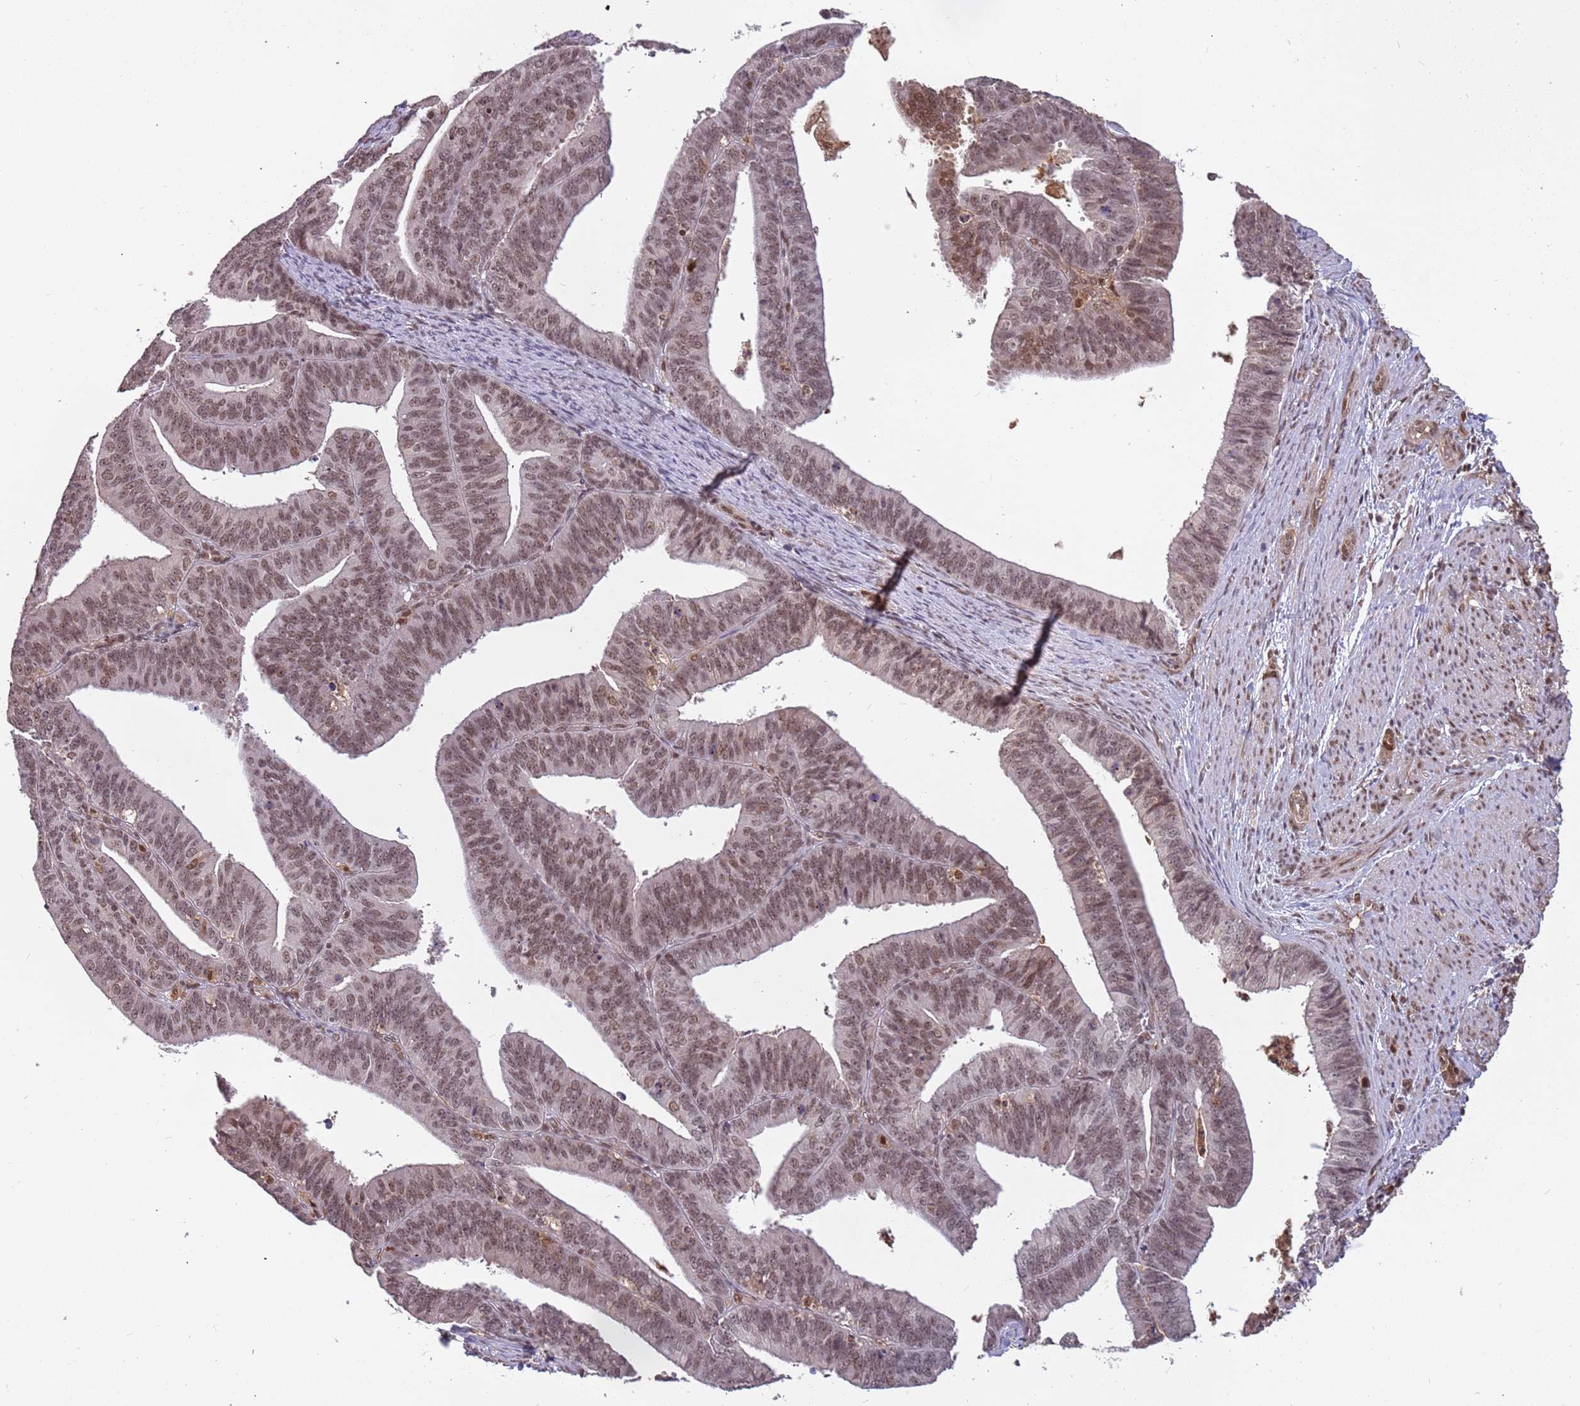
{"staining": {"intensity": "moderate", "quantity": ">75%", "location": "nuclear"}, "tissue": "endometrial cancer", "cell_type": "Tumor cells", "image_type": "cancer", "snomed": [{"axis": "morphology", "description": "Adenocarcinoma, NOS"}, {"axis": "topography", "description": "Endometrium"}], "caption": "Tumor cells reveal medium levels of moderate nuclear staining in approximately >75% of cells in endometrial cancer (adenocarcinoma).", "gene": "GBP2", "patient": {"sex": "female", "age": 73}}